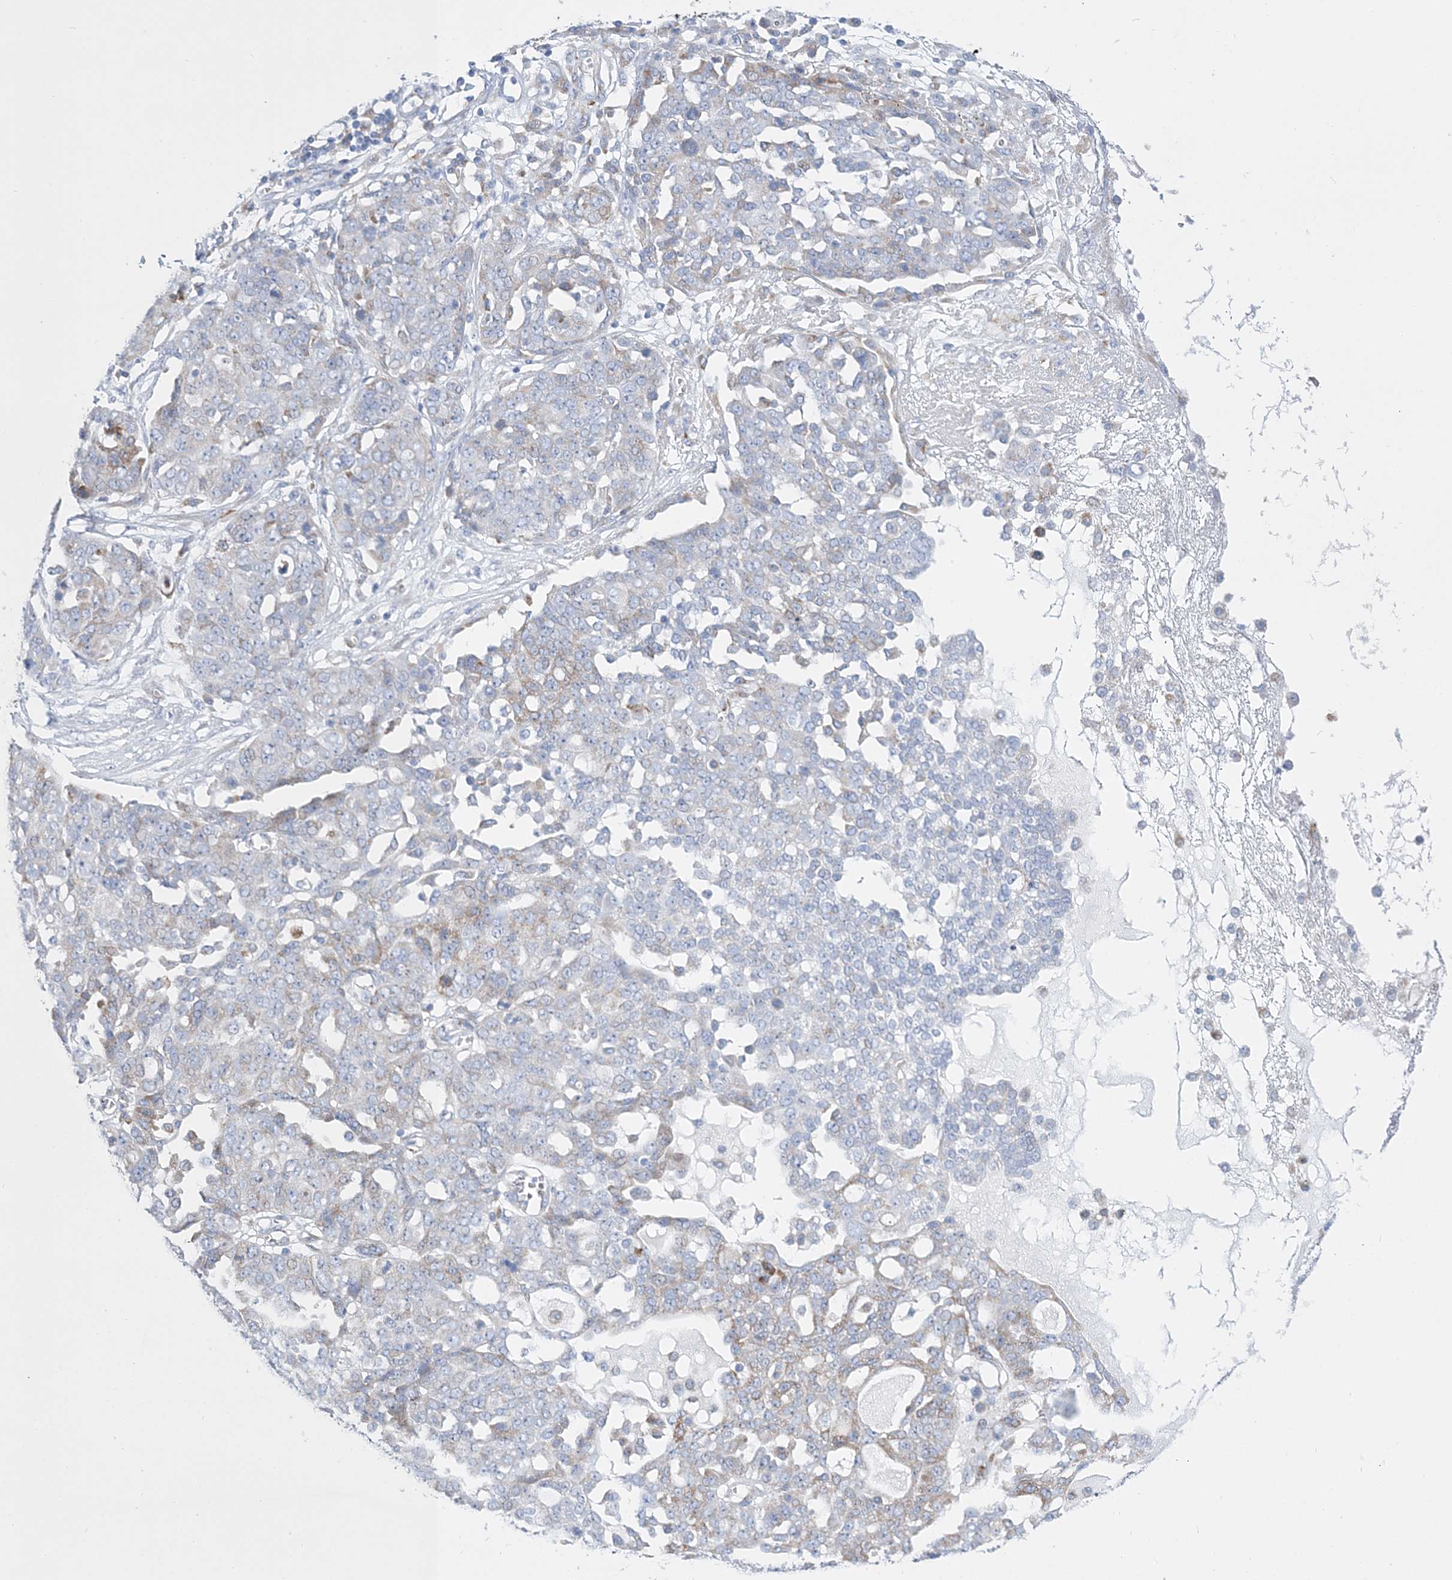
{"staining": {"intensity": "weak", "quantity": "<25%", "location": "cytoplasmic/membranous"}, "tissue": "ovarian cancer", "cell_type": "Tumor cells", "image_type": "cancer", "snomed": [{"axis": "morphology", "description": "Cystadenocarcinoma, serous, NOS"}, {"axis": "topography", "description": "Soft tissue"}, {"axis": "topography", "description": "Ovary"}], "caption": "Protein analysis of ovarian cancer displays no significant staining in tumor cells. (DAB (3,3'-diaminobenzidine) immunohistochemistry (IHC), high magnification).", "gene": "TSPYL6", "patient": {"sex": "female", "age": 57}}